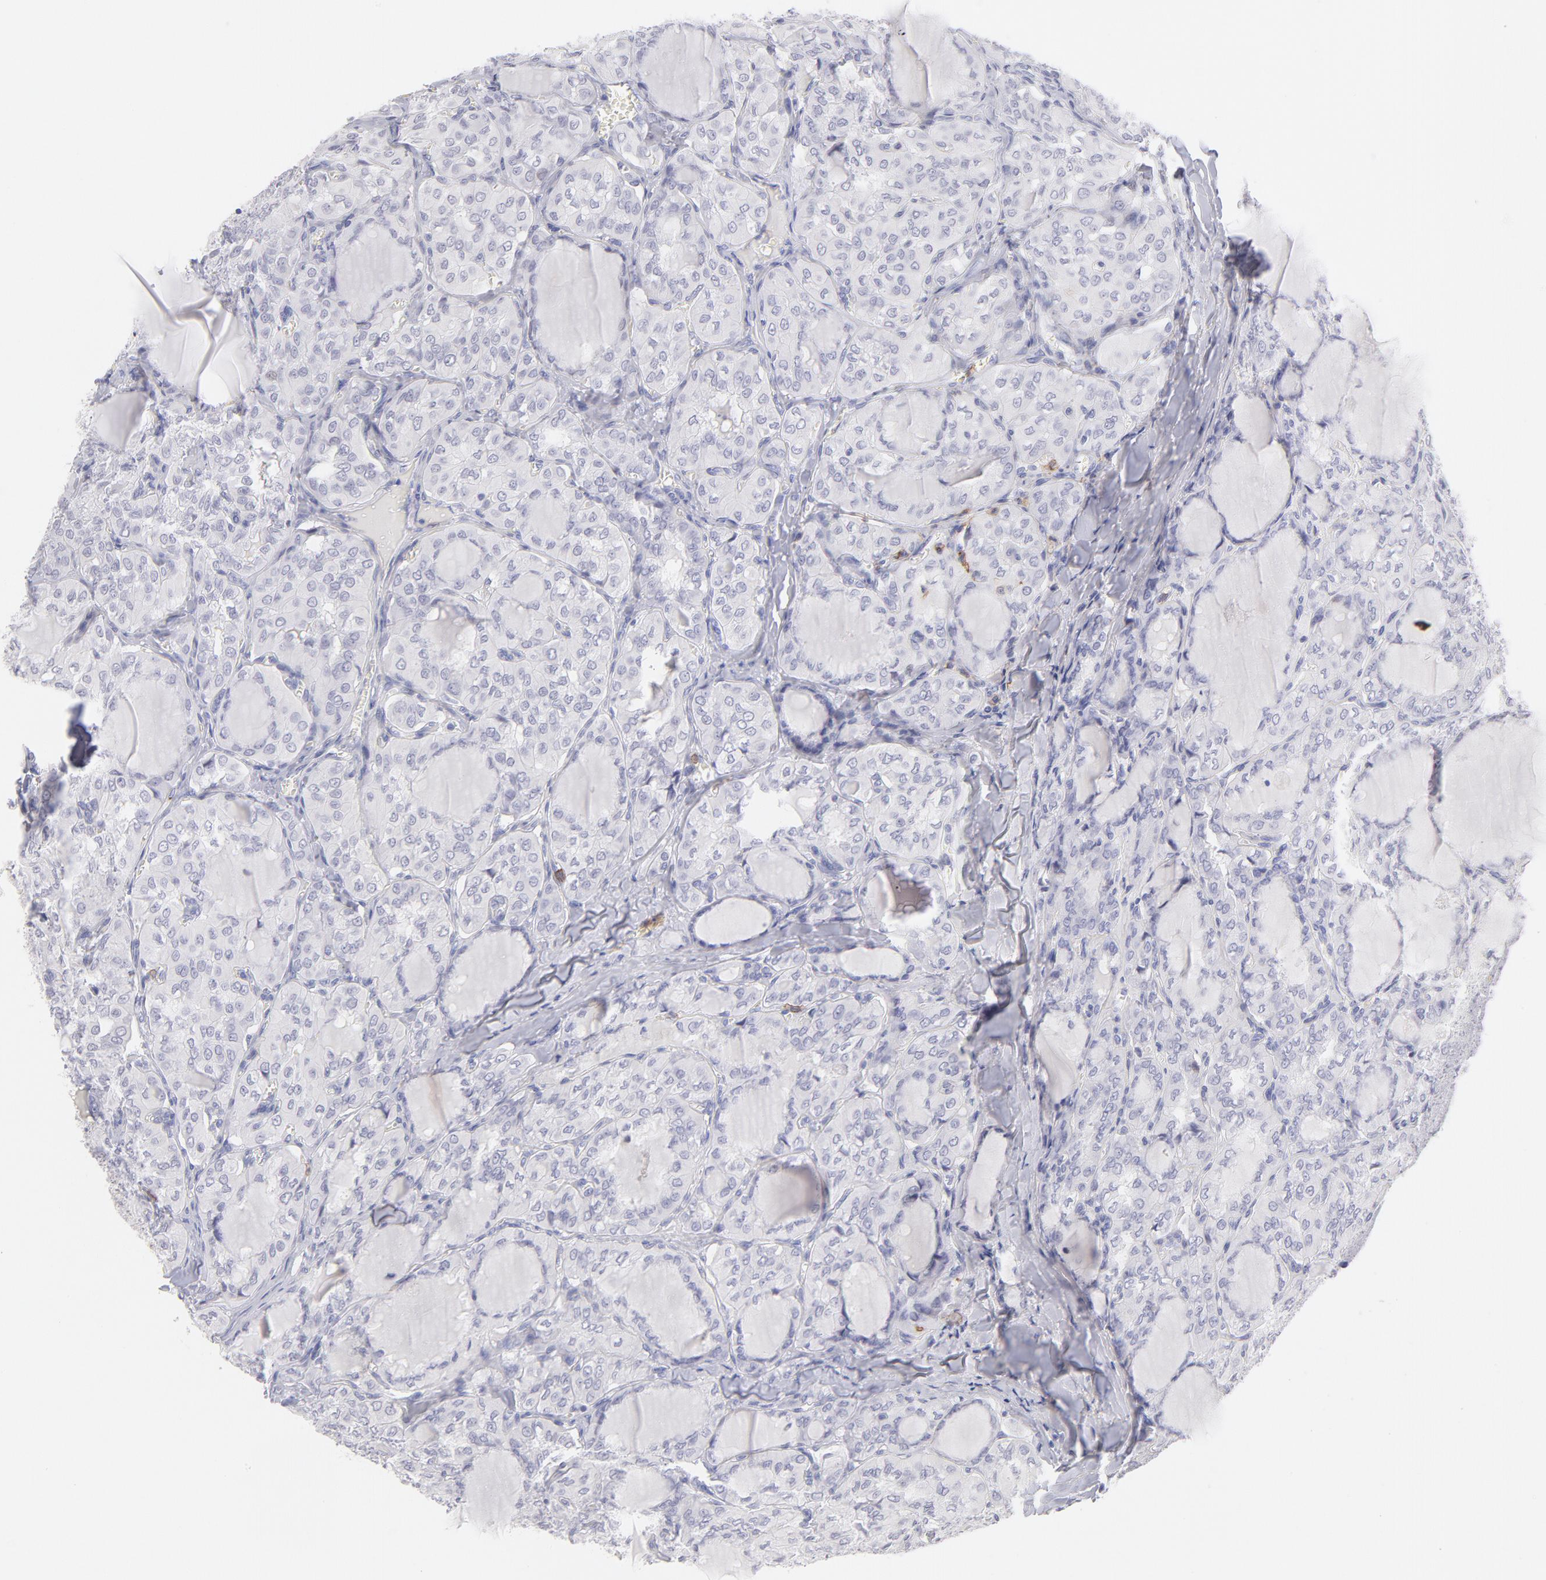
{"staining": {"intensity": "negative", "quantity": "none", "location": "none"}, "tissue": "thyroid cancer", "cell_type": "Tumor cells", "image_type": "cancer", "snomed": [{"axis": "morphology", "description": "Papillary adenocarcinoma, NOS"}, {"axis": "topography", "description": "Thyroid gland"}], "caption": "The photomicrograph exhibits no significant staining in tumor cells of thyroid cancer (papillary adenocarcinoma).", "gene": "LTB4R", "patient": {"sex": "male", "age": 20}}